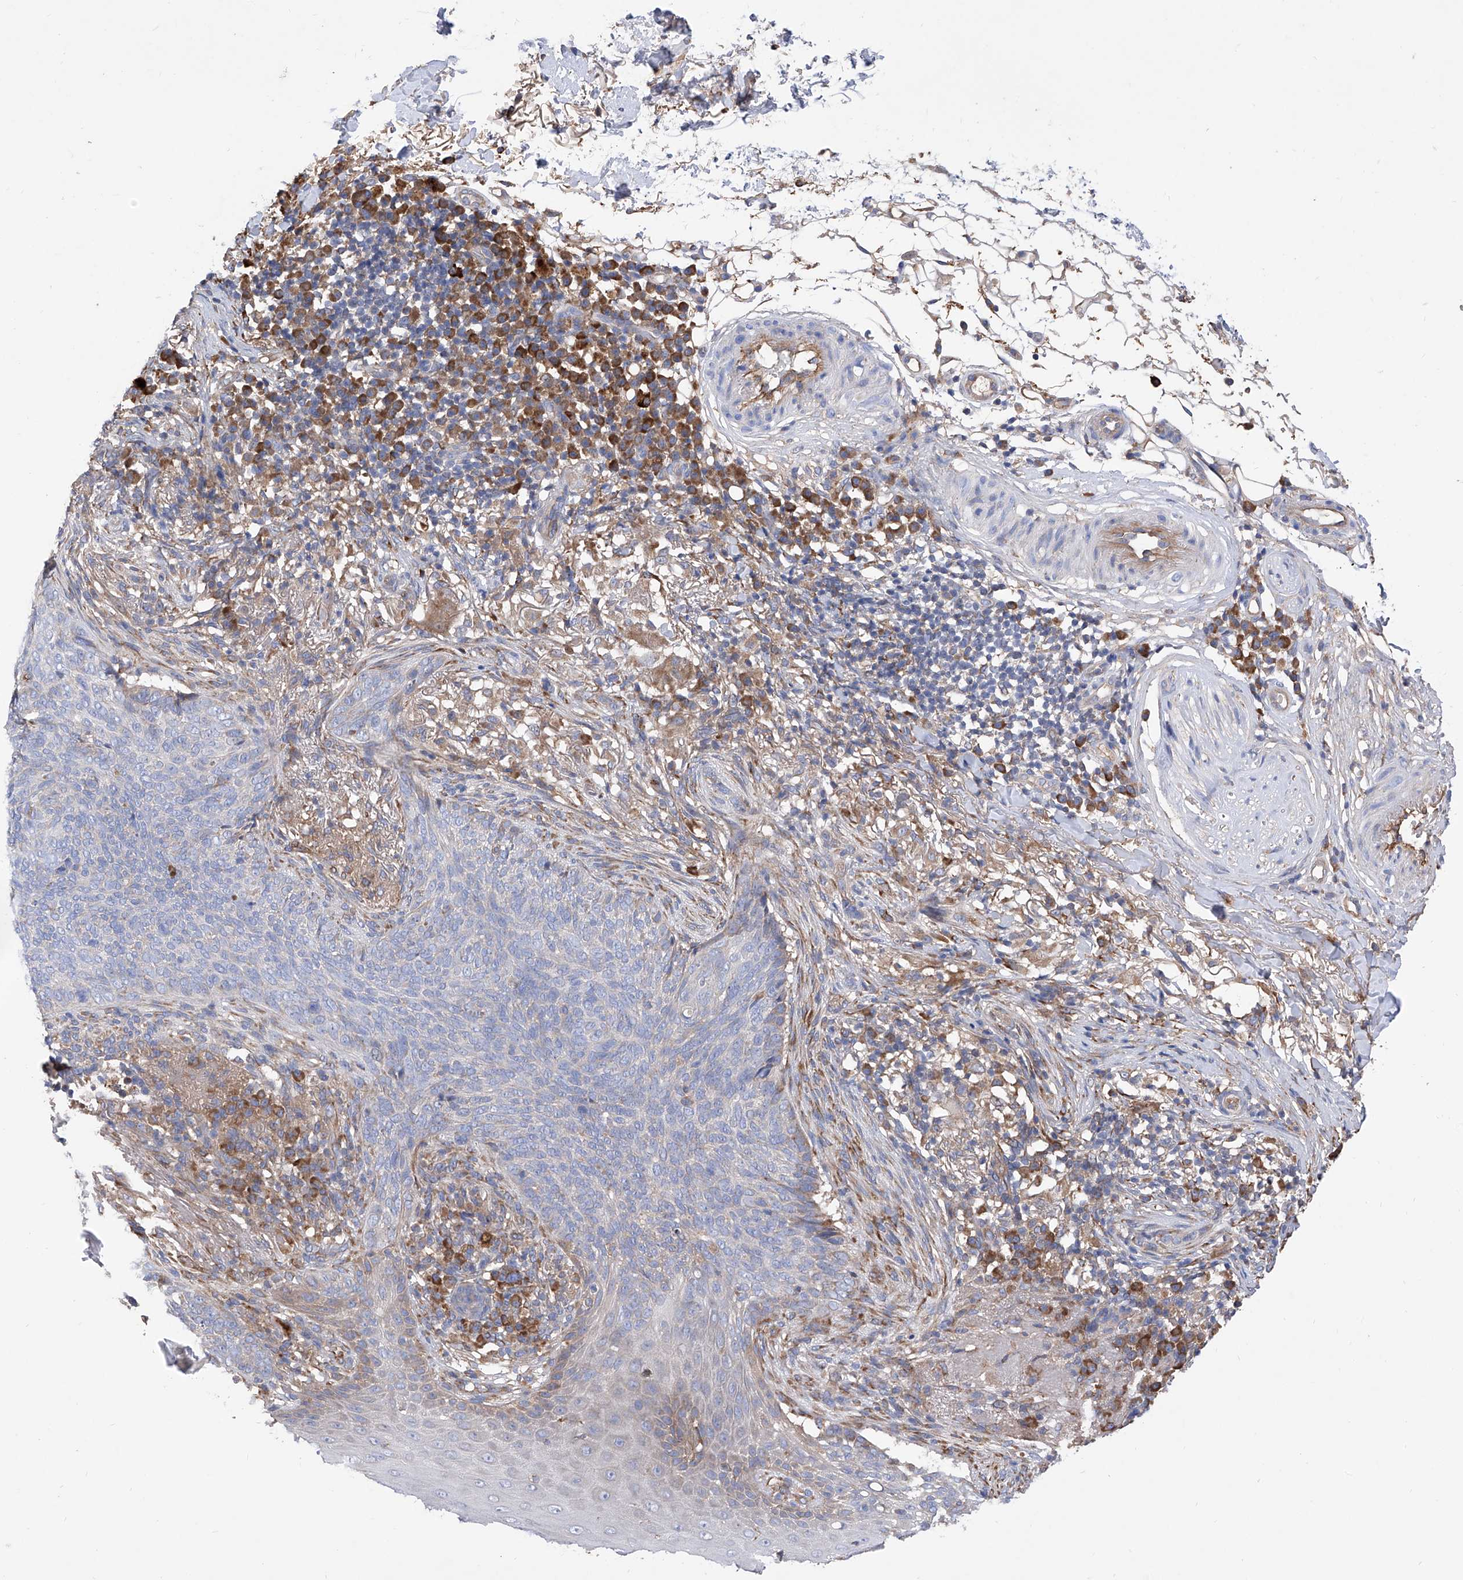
{"staining": {"intensity": "negative", "quantity": "none", "location": "none"}, "tissue": "skin cancer", "cell_type": "Tumor cells", "image_type": "cancer", "snomed": [{"axis": "morphology", "description": "Basal cell carcinoma"}, {"axis": "topography", "description": "Skin"}], "caption": "Tumor cells show no significant protein positivity in skin cancer. (Stains: DAB (3,3'-diaminobenzidine) immunohistochemistry (IHC) with hematoxylin counter stain, Microscopy: brightfield microscopy at high magnification).", "gene": "INPP5B", "patient": {"sex": "male", "age": 85}}